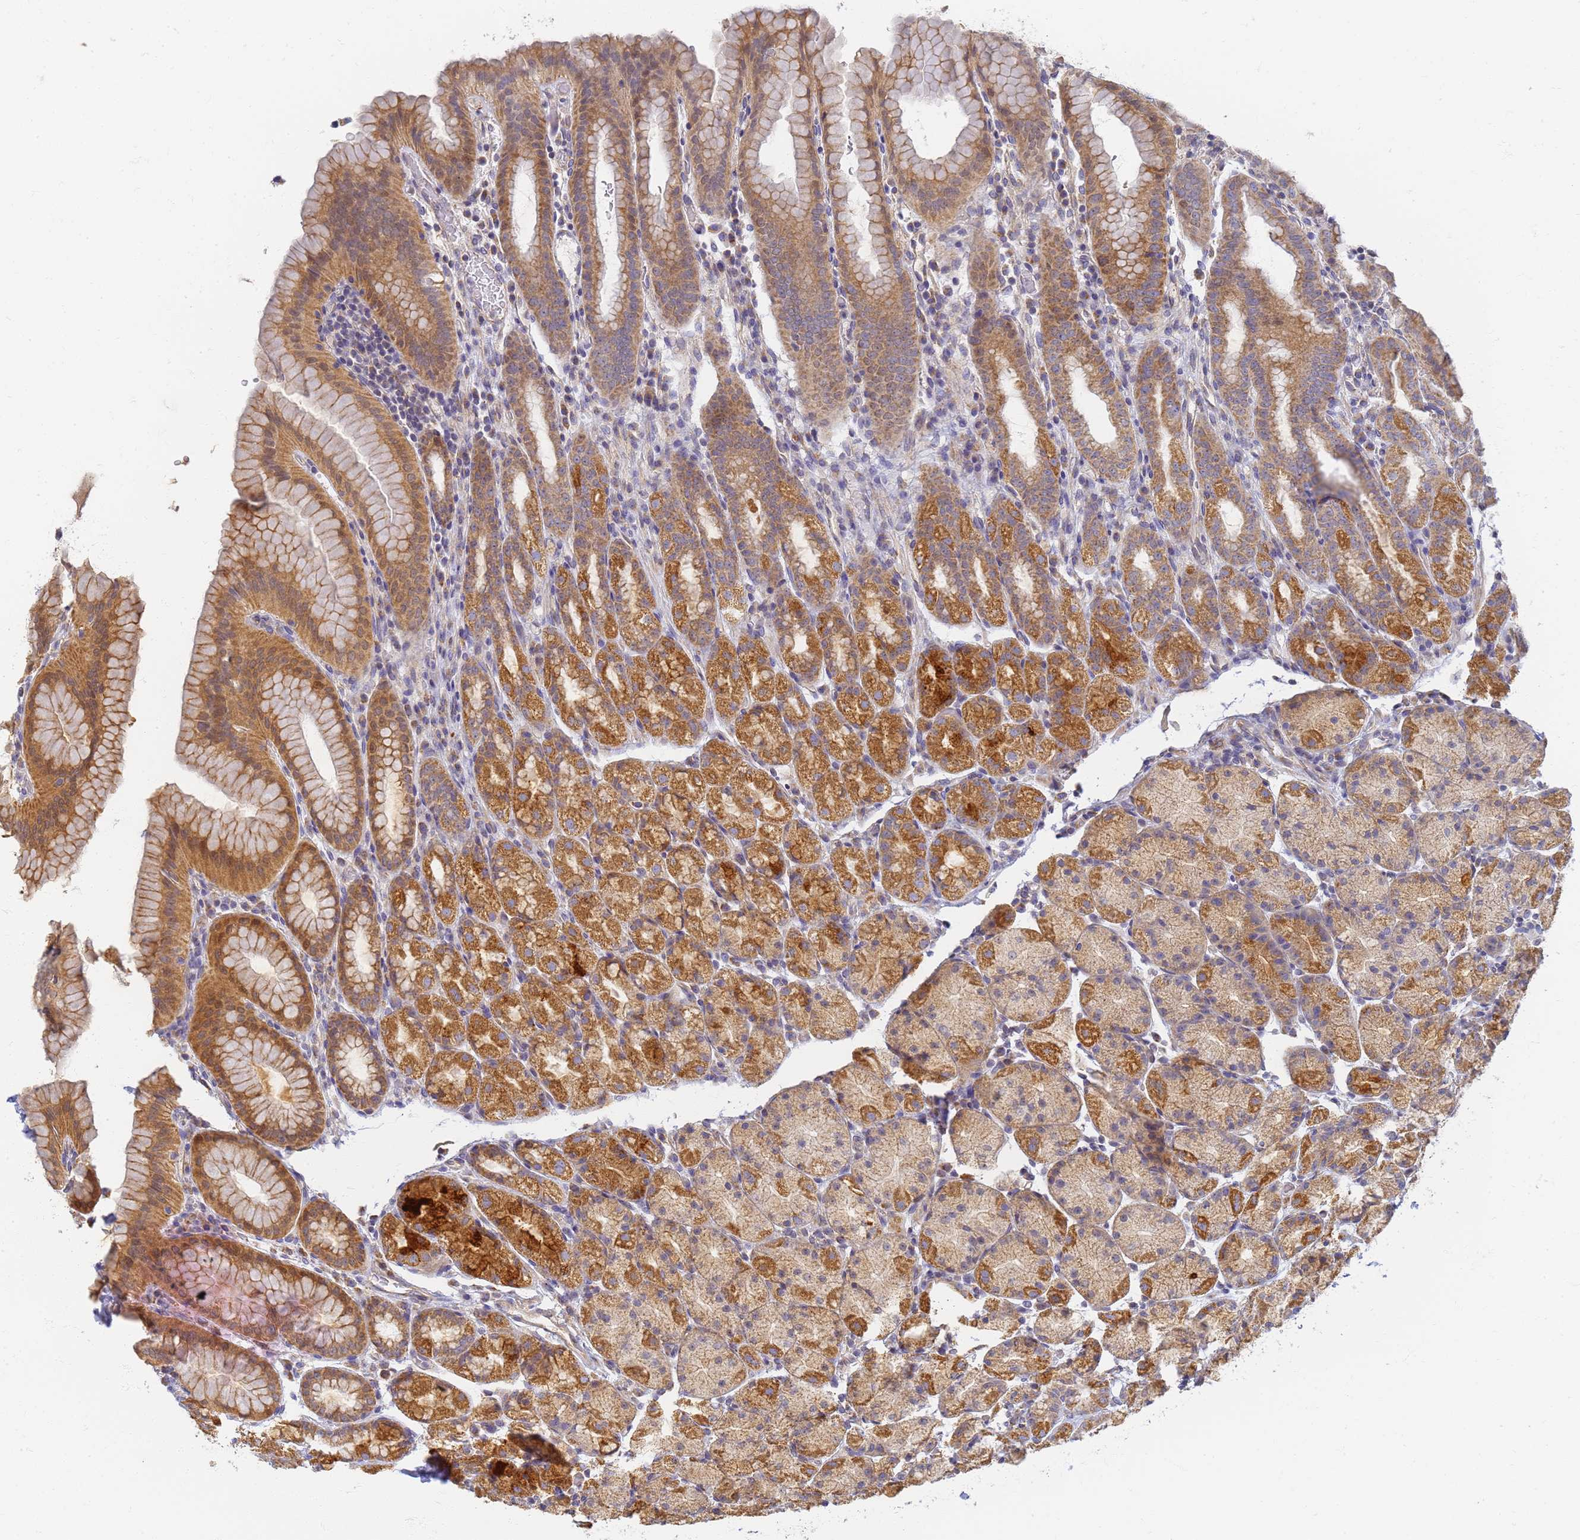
{"staining": {"intensity": "moderate", "quantity": ">75%", "location": "cytoplasmic/membranous"}, "tissue": "stomach", "cell_type": "Glandular cells", "image_type": "normal", "snomed": [{"axis": "morphology", "description": "Normal tissue, NOS"}, {"axis": "topography", "description": "Stomach, upper"}, {"axis": "topography", "description": "Stomach, lower"}, {"axis": "topography", "description": "Small intestine"}], "caption": "High-magnification brightfield microscopy of unremarkable stomach stained with DAB (brown) and counterstained with hematoxylin (blue). glandular cells exhibit moderate cytoplasmic/membranous positivity is seen in about>75% of cells.", "gene": "UTP23", "patient": {"sex": "male", "age": 68}}